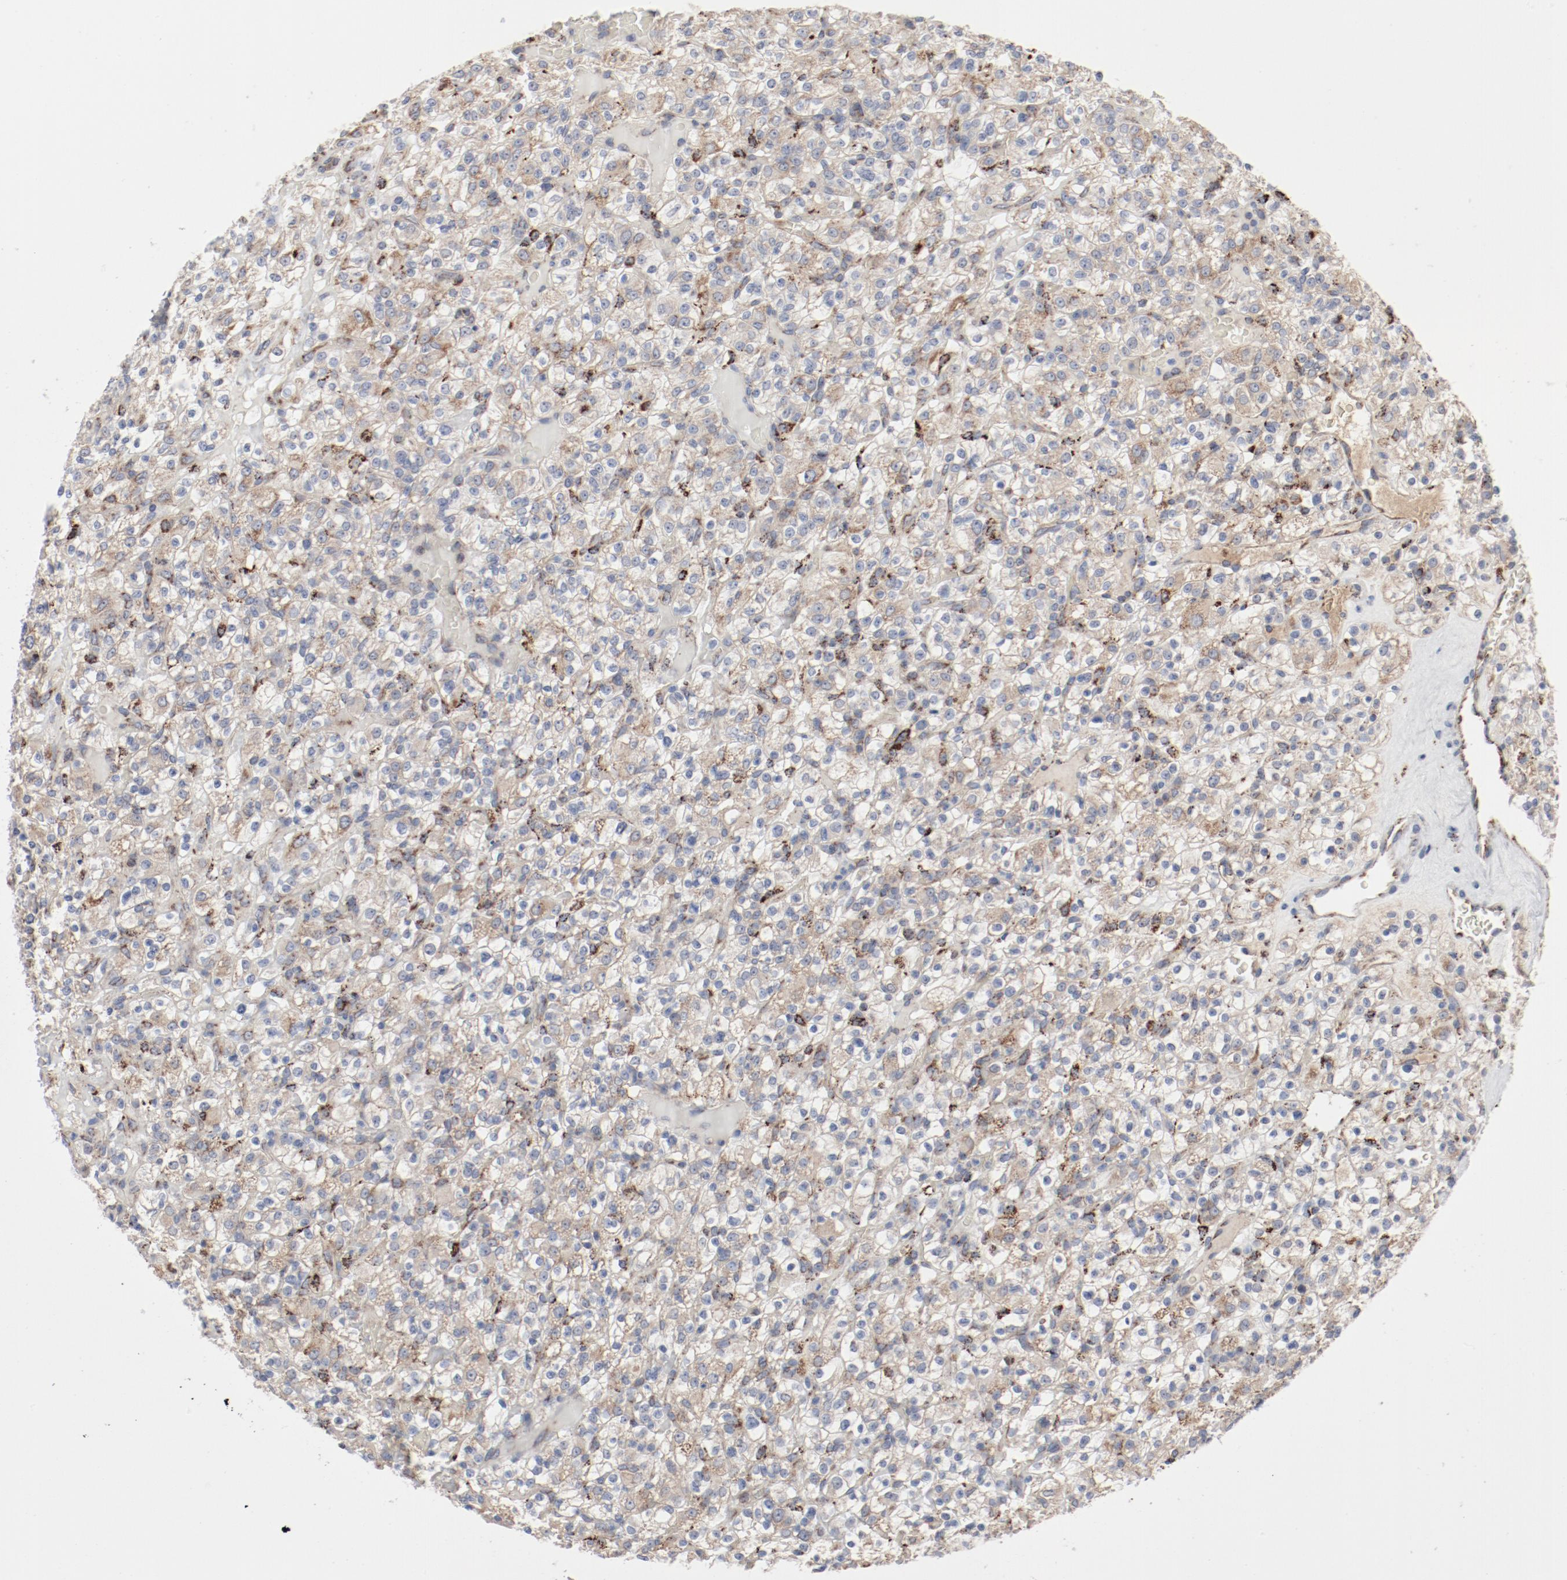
{"staining": {"intensity": "weak", "quantity": "25%-75%", "location": "cytoplasmic/membranous"}, "tissue": "renal cancer", "cell_type": "Tumor cells", "image_type": "cancer", "snomed": [{"axis": "morphology", "description": "Normal tissue, NOS"}, {"axis": "morphology", "description": "Adenocarcinoma, NOS"}, {"axis": "topography", "description": "Kidney"}], "caption": "This photomicrograph exhibits IHC staining of adenocarcinoma (renal), with low weak cytoplasmic/membranous expression in about 25%-75% of tumor cells.", "gene": "SETD3", "patient": {"sex": "female", "age": 72}}